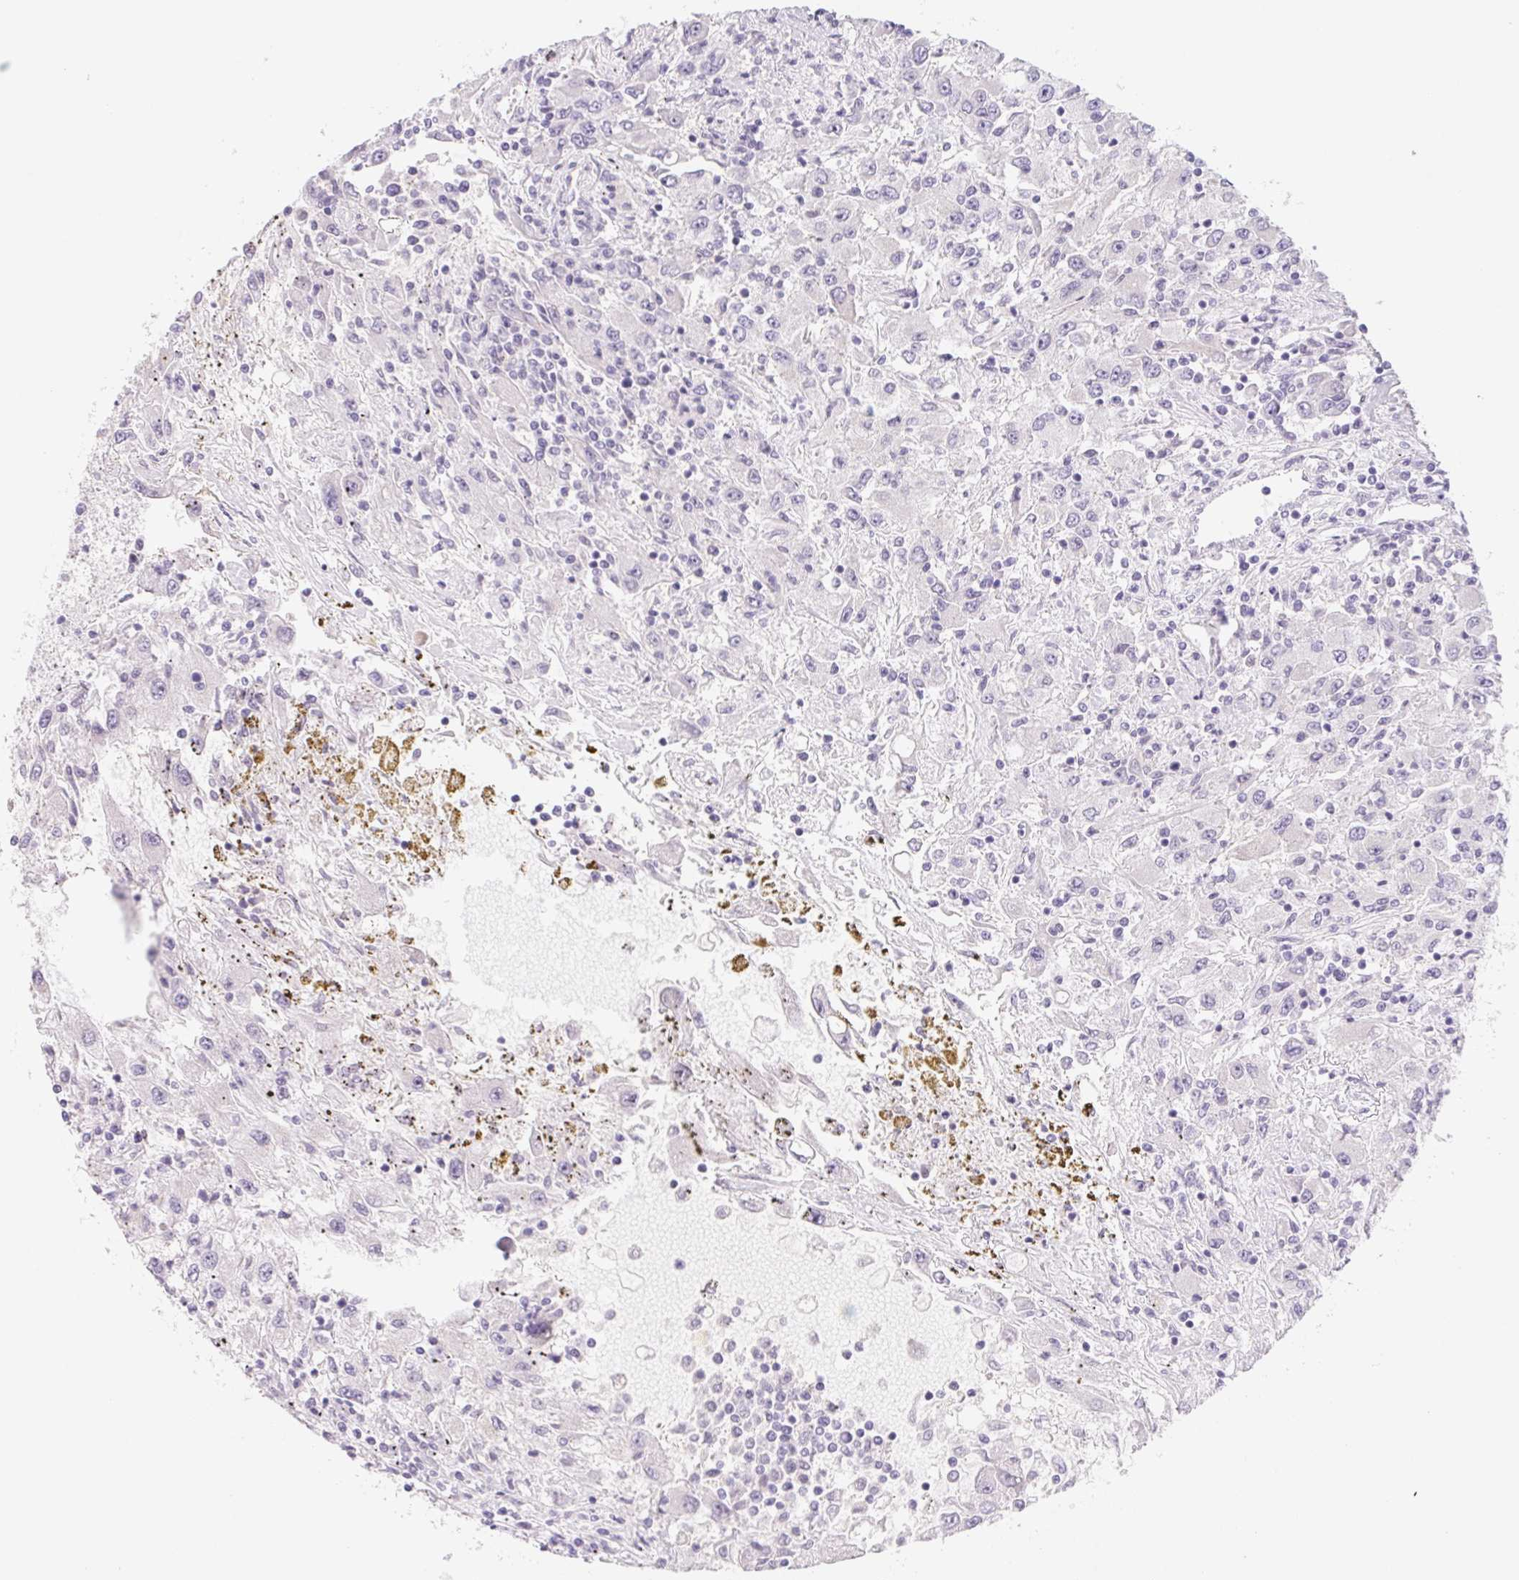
{"staining": {"intensity": "negative", "quantity": "none", "location": "none"}, "tissue": "renal cancer", "cell_type": "Tumor cells", "image_type": "cancer", "snomed": [{"axis": "morphology", "description": "Adenocarcinoma, NOS"}, {"axis": "topography", "description": "Kidney"}], "caption": "This photomicrograph is of renal adenocarcinoma stained with immunohistochemistry (IHC) to label a protein in brown with the nuclei are counter-stained blue. There is no expression in tumor cells.", "gene": "CTNND2", "patient": {"sex": "female", "age": 67}}